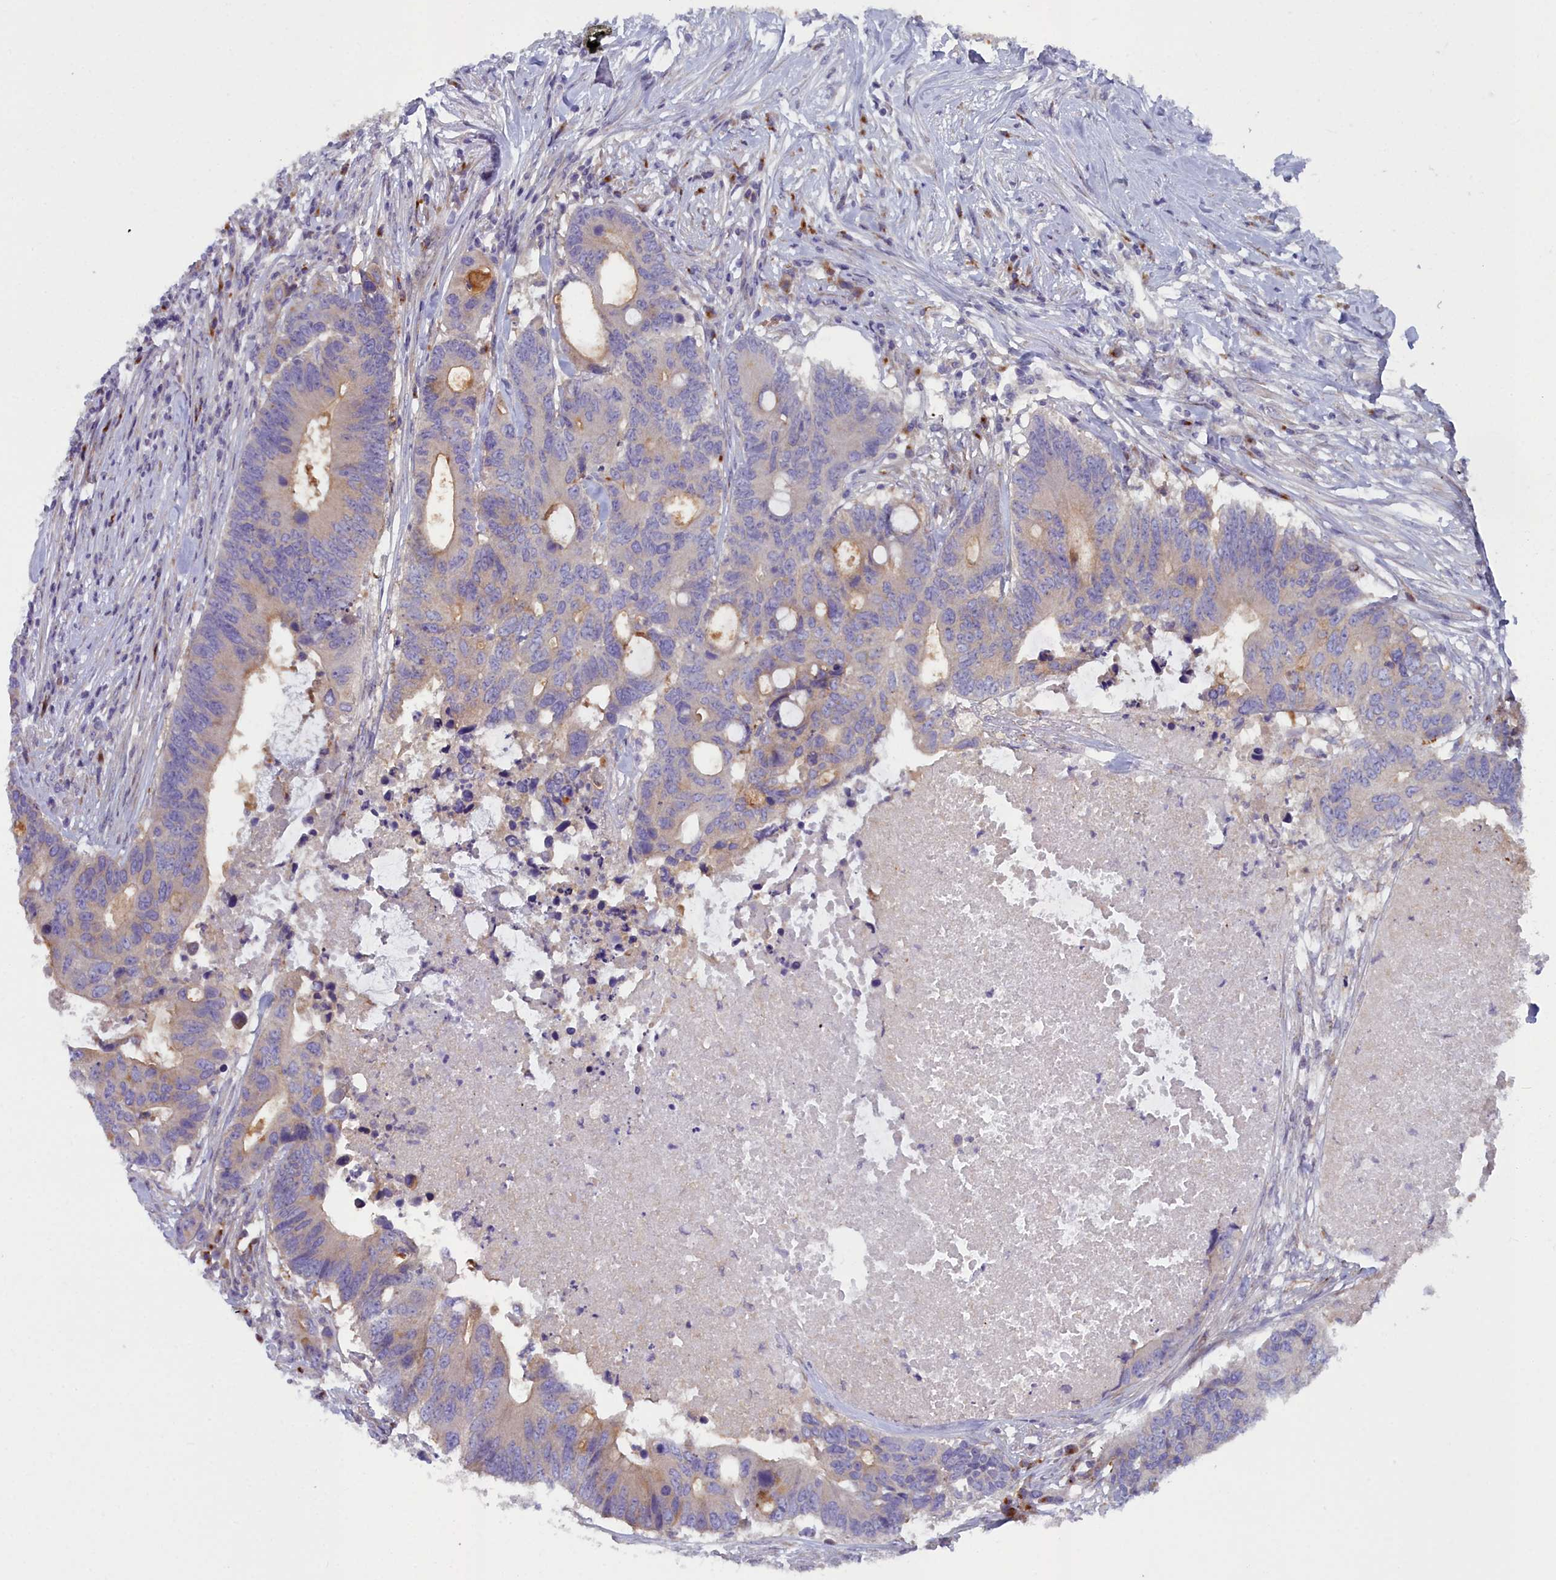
{"staining": {"intensity": "weak", "quantity": "25%-75%", "location": "cytoplasmic/membranous"}, "tissue": "colorectal cancer", "cell_type": "Tumor cells", "image_type": "cancer", "snomed": [{"axis": "morphology", "description": "Adenocarcinoma, NOS"}, {"axis": "topography", "description": "Colon"}], "caption": "Human colorectal adenocarcinoma stained with a protein marker displays weak staining in tumor cells.", "gene": "B9D2", "patient": {"sex": "male", "age": 71}}